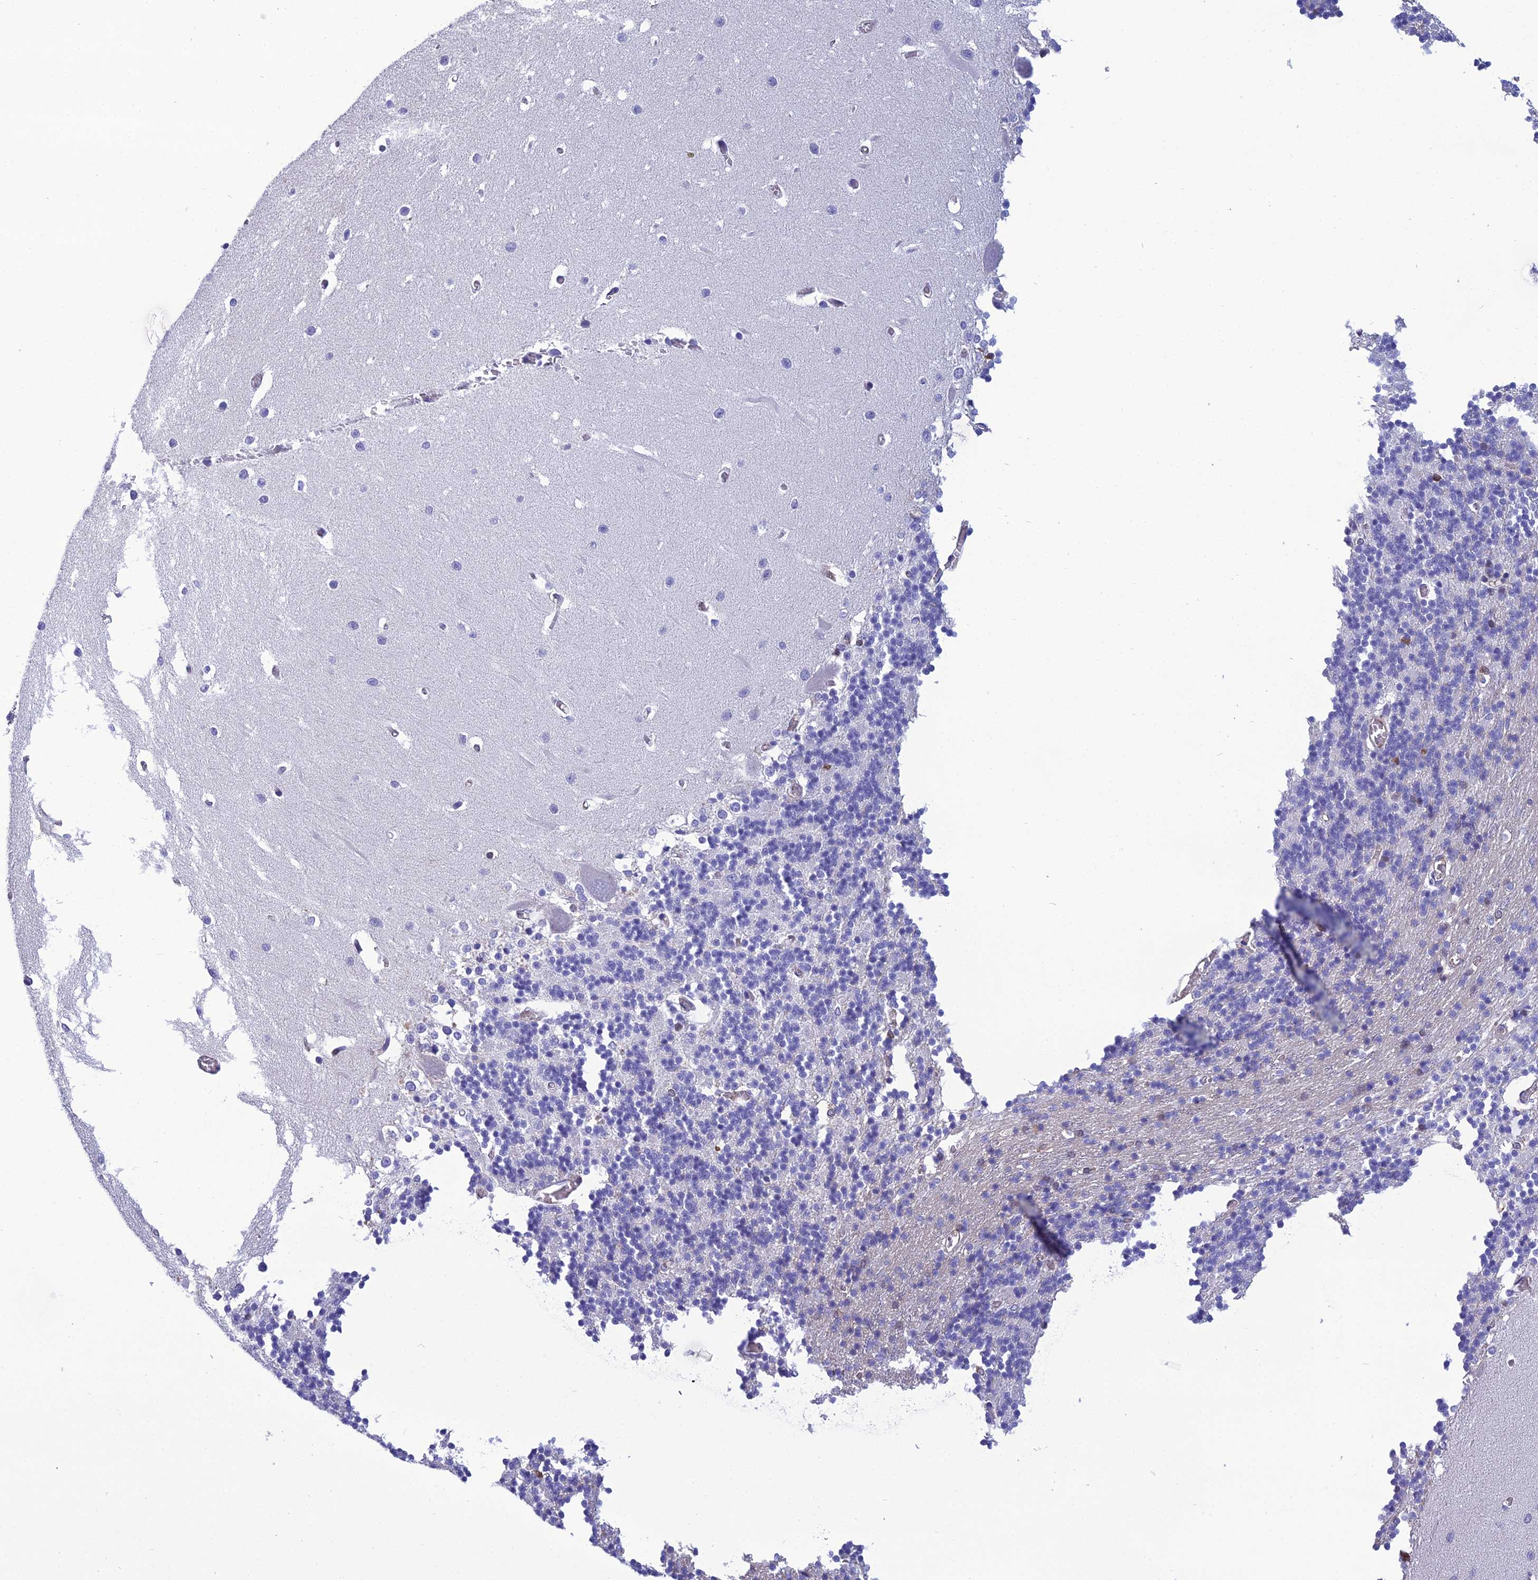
{"staining": {"intensity": "negative", "quantity": "none", "location": "none"}, "tissue": "cerebellum", "cell_type": "Cells in granular layer", "image_type": "normal", "snomed": [{"axis": "morphology", "description": "Normal tissue, NOS"}, {"axis": "topography", "description": "Cerebellum"}], "caption": "Immunohistochemical staining of unremarkable human cerebellum exhibits no significant positivity in cells in granular layer.", "gene": "CRB2", "patient": {"sex": "male", "age": 37}}